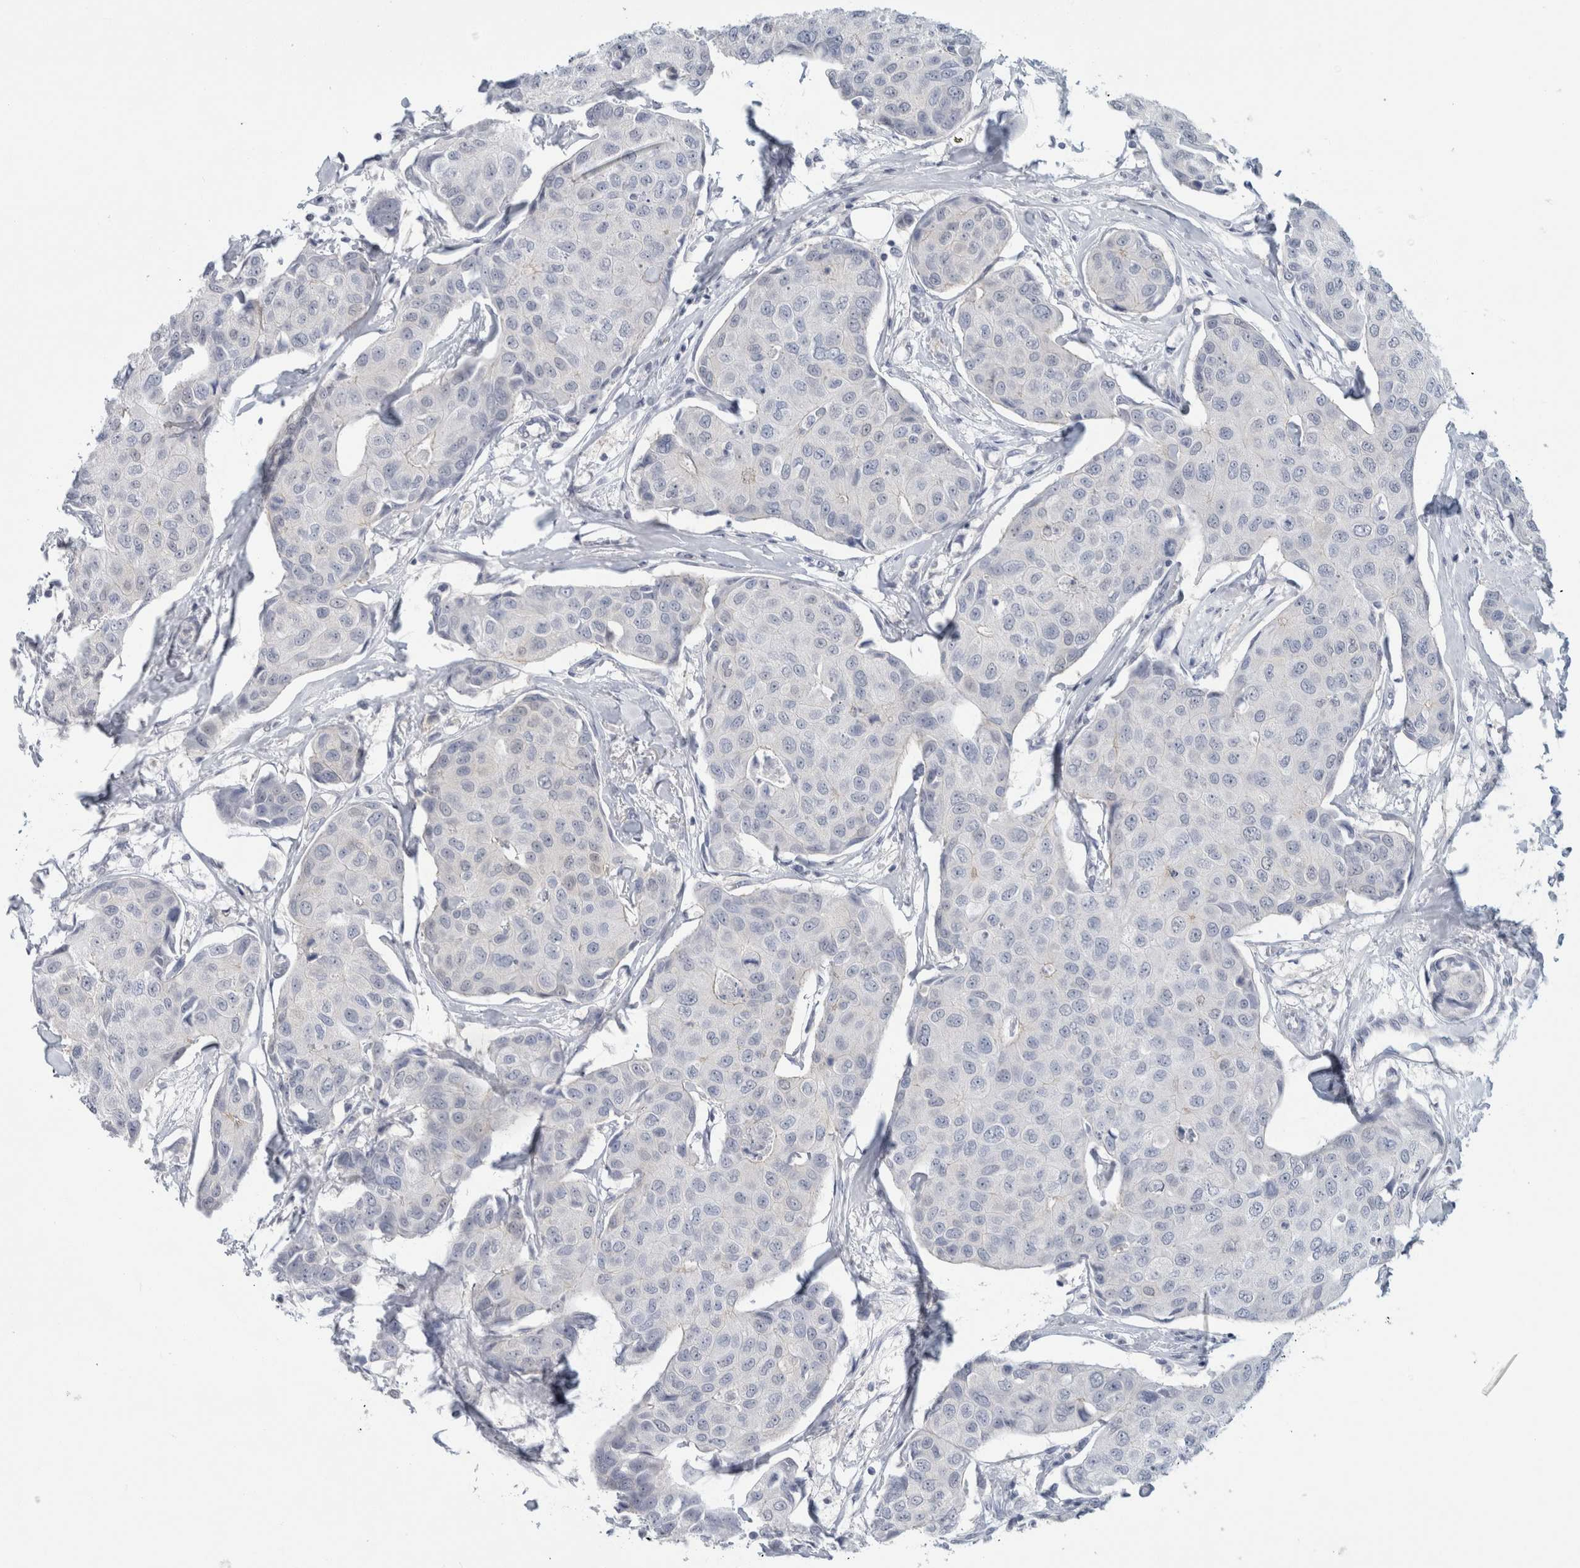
{"staining": {"intensity": "negative", "quantity": "none", "location": "none"}, "tissue": "breast cancer", "cell_type": "Tumor cells", "image_type": "cancer", "snomed": [{"axis": "morphology", "description": "Duct carcinoma"}, {"axis": "topography", "description": "Breast"}], "caption": "IHC micrograph of human breast cancer (infiltrating ductal carcinoma) stained for a protein (brown), which displays no staining in tumor cells. (Immunohistochemistry (ihc), brightfield microscopy, high magnification).", "gene": "CASP6", "patient": {"sex": "female", "age": 80}}